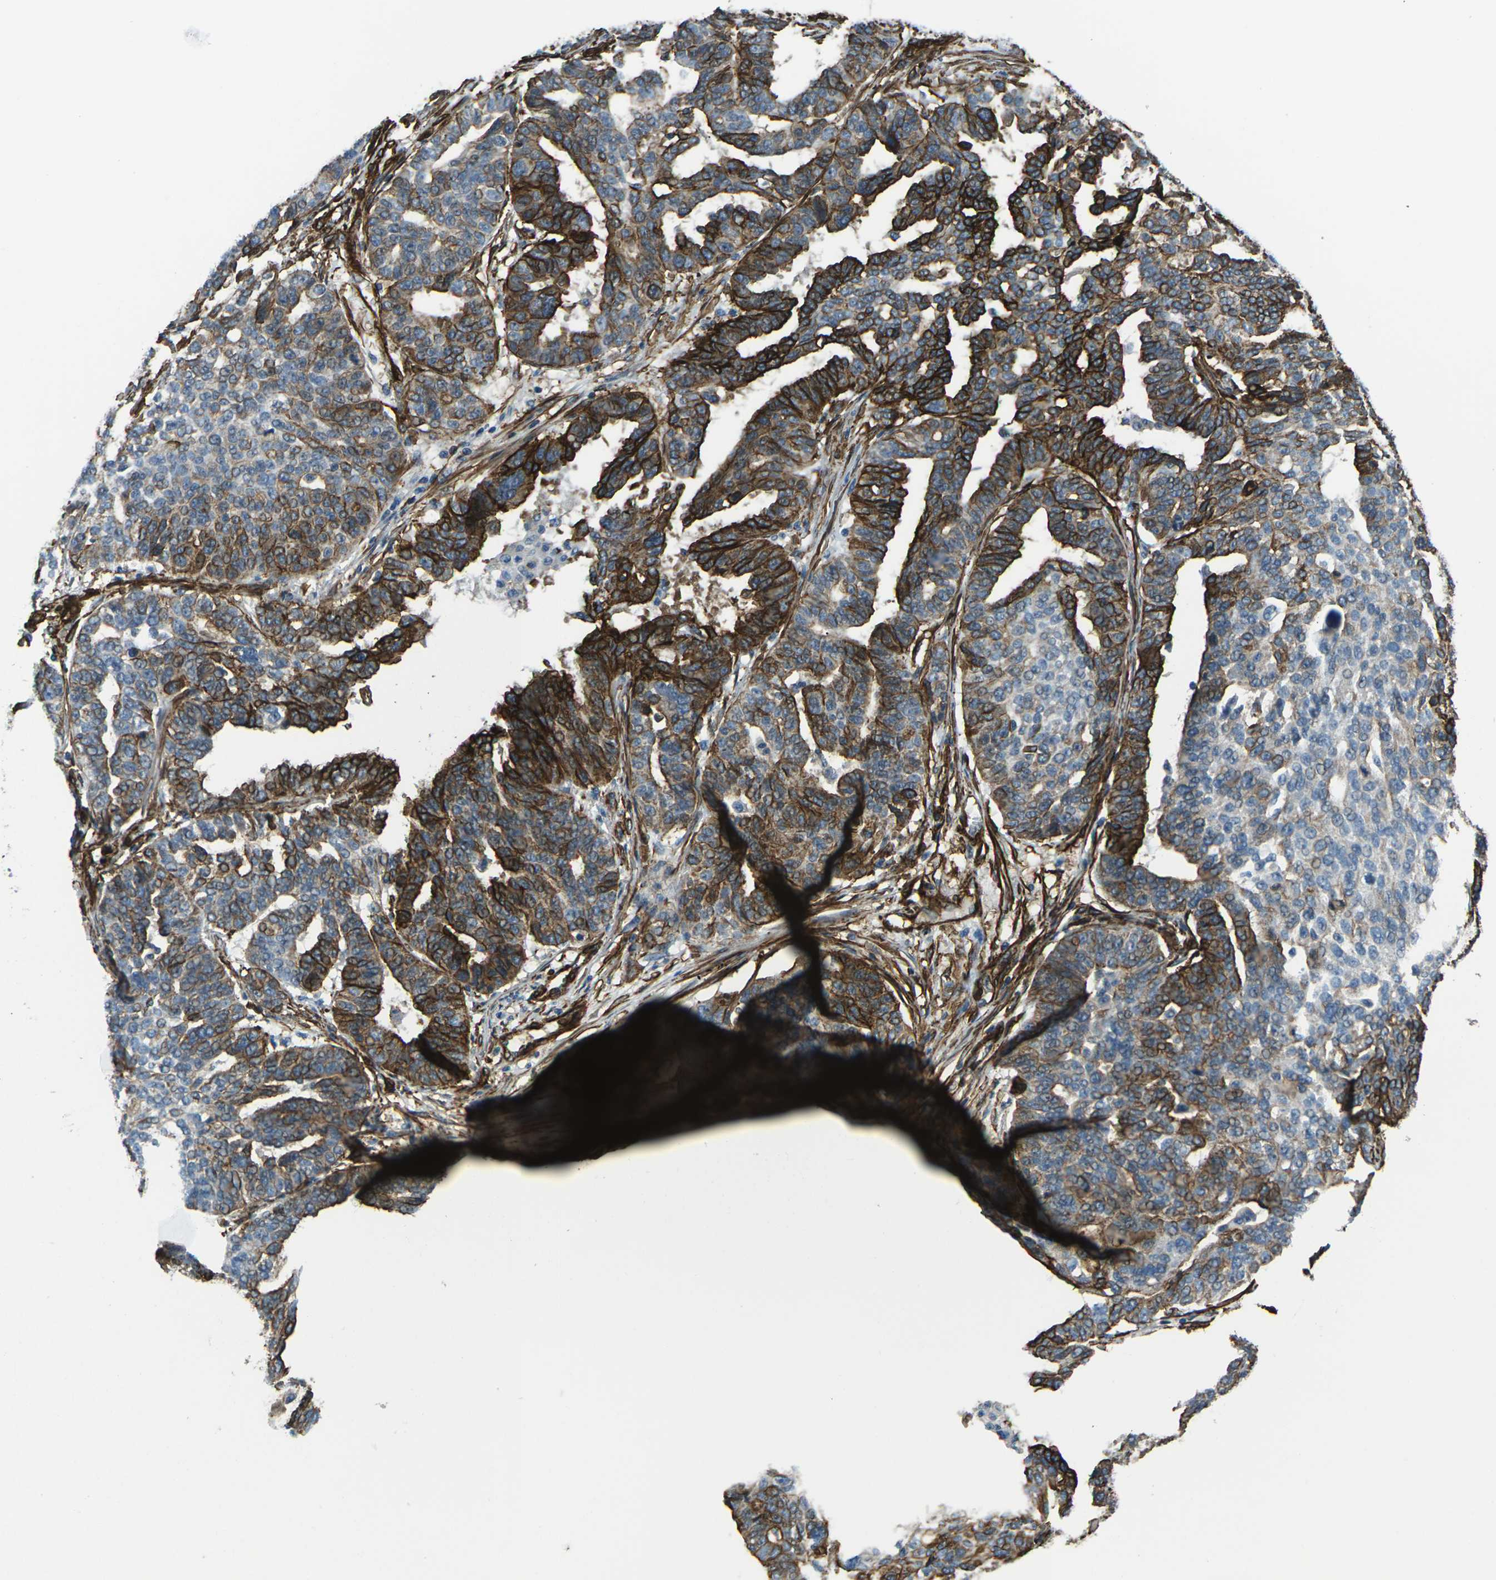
{"staining": {"intensity": "strong", "quantity": "25%-75%", "location": "cytoplasmic/membranous"}, "tissue": "ovarian cancer", "cell_type": "Tumor cells", "image_type": "cancer", "snomed": [{"axis": "morphology", "description": "Cystadenocarcinoma, serous, NOS"}, {"axis": "topography", "description": "Ovary"}], "caption": "This image exhibits immunohistochemistry staining of human ovarian serous cystadenocarcinoma, with high strong cytoplasmic/membranous positivity in approximately 25%-75% of tumor cells.", "gene": "GRAMD1C", "patient": {"sex": "female", "age": 59}}